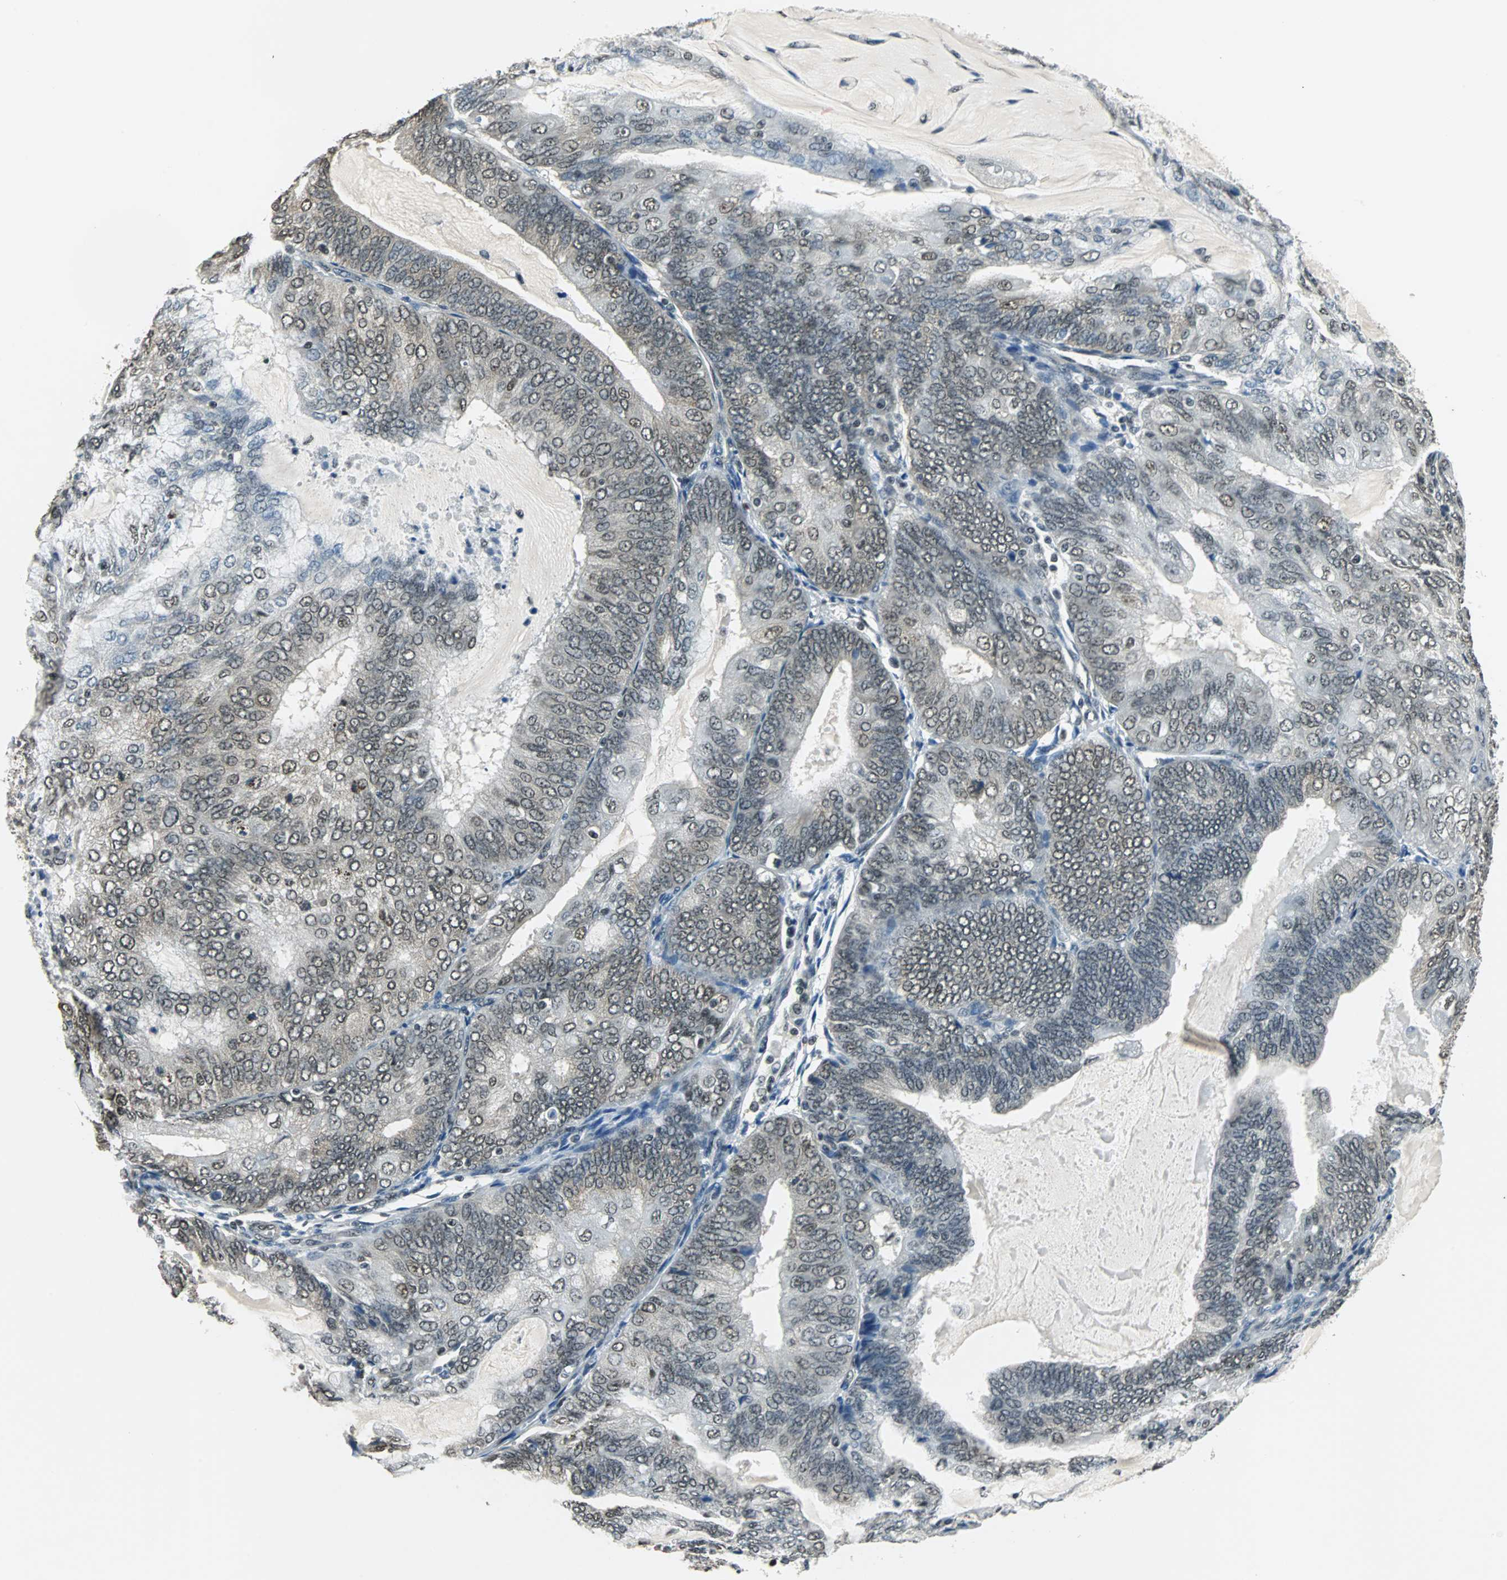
{"staining": {"intensity": "weak", "quantity": "25%-75%", "location": "cytoplasmic/membranous,nuclear"}, "tissue": "endometrial cancer", "cell_type": "Tumor cells", "image_type": "cancer", "snomed": [{"axis": "morphology", "description": "Adenocarcinoma, NOS"}, {"axis": "topography", "description": "Endometrium"}], "caption": "Tumor cells display weak cytoplasmic/membranous and nuclear staining in about 25%-75% of cells in endometrial adenocarcinoma.", "gene": "RBM14", "patient": {"sex": "female", "age": 81}}